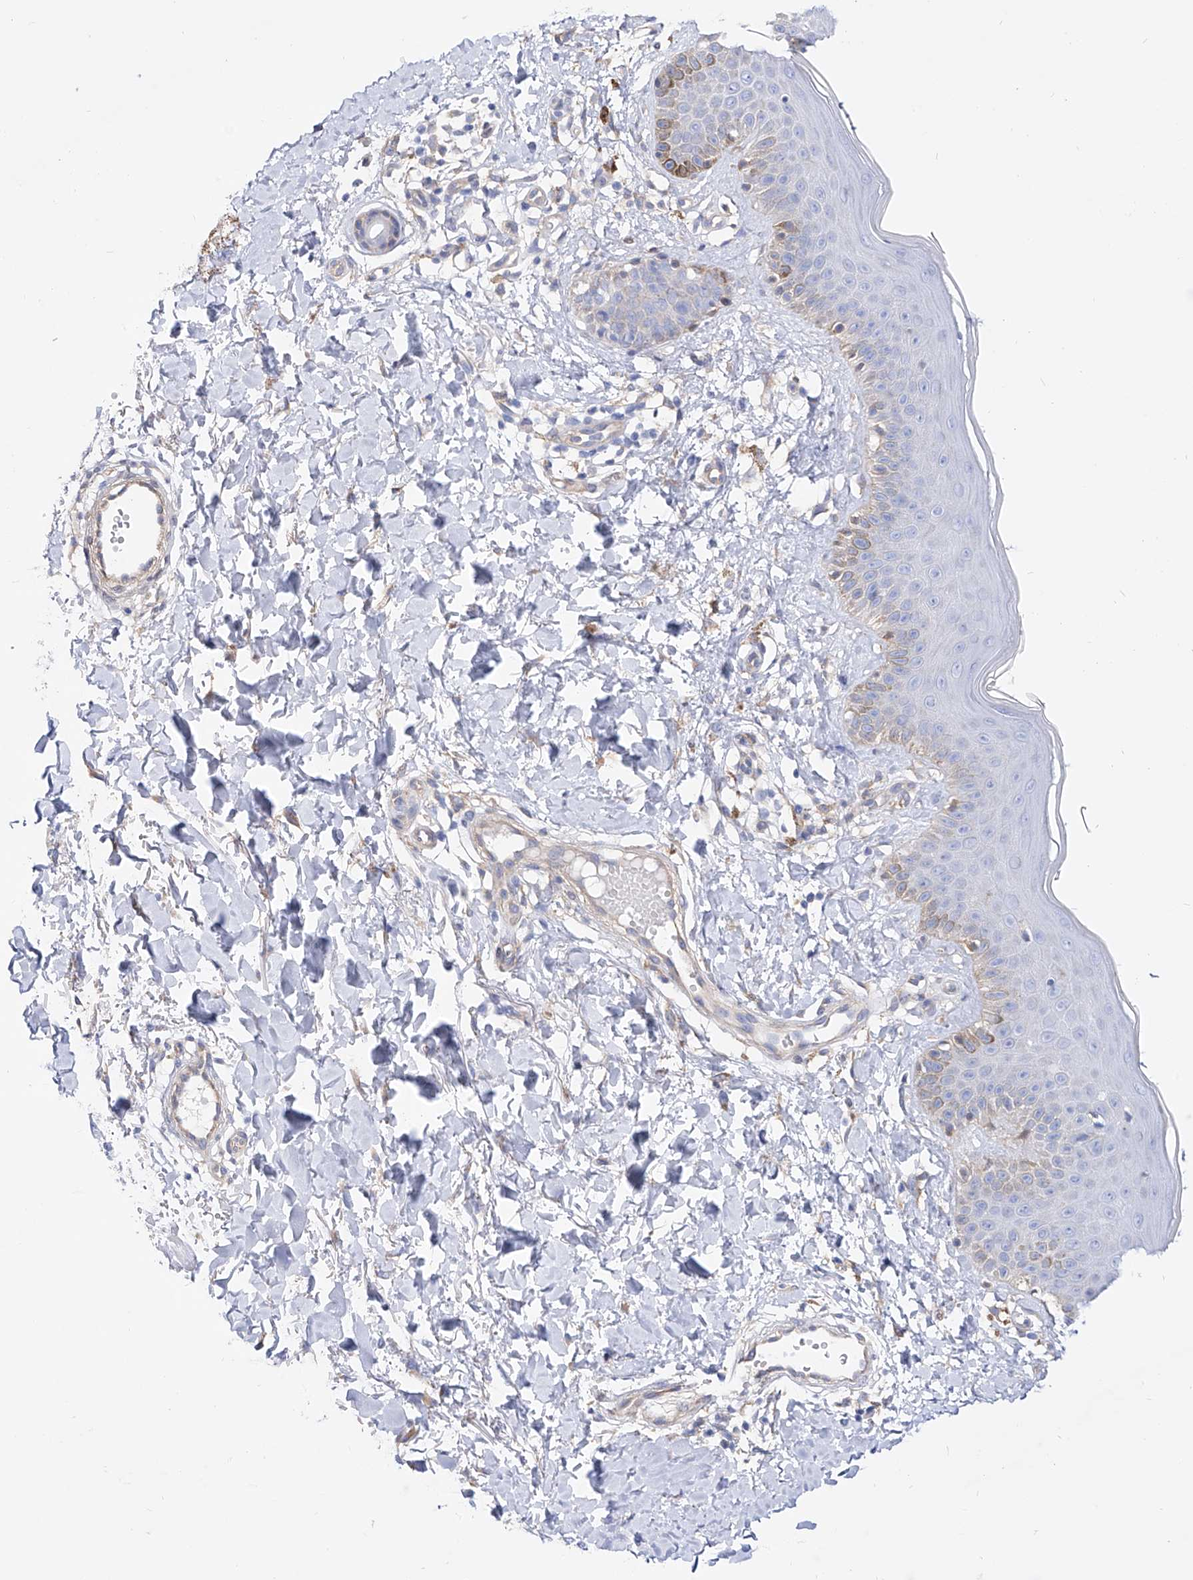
{"staining": {"intensity": "negative", "quantity": "none", "location": "none"}, "tissue": "skin", "cell_type": "Fibroblasts", "image_type": "normal", "snomed": [{"axis": "morphology", "description": "Normal tissue, NOS"}, {"axis": "topography", "description": "Skin"}], "caption": "High power microscopy photomicrograph of an immunohistochemistry histopathology image of benign skin, revealing no significant expression in fibroblasts. The staining was performed using DAB (3,3'-diaminobenzidine) to visualize the protein expression in brown, while the nuclei were stained in blue with hematoxylin (Magnification: 20x).", "gene": "ZNF653", "patient": {"sex": "male", "age": 52}}